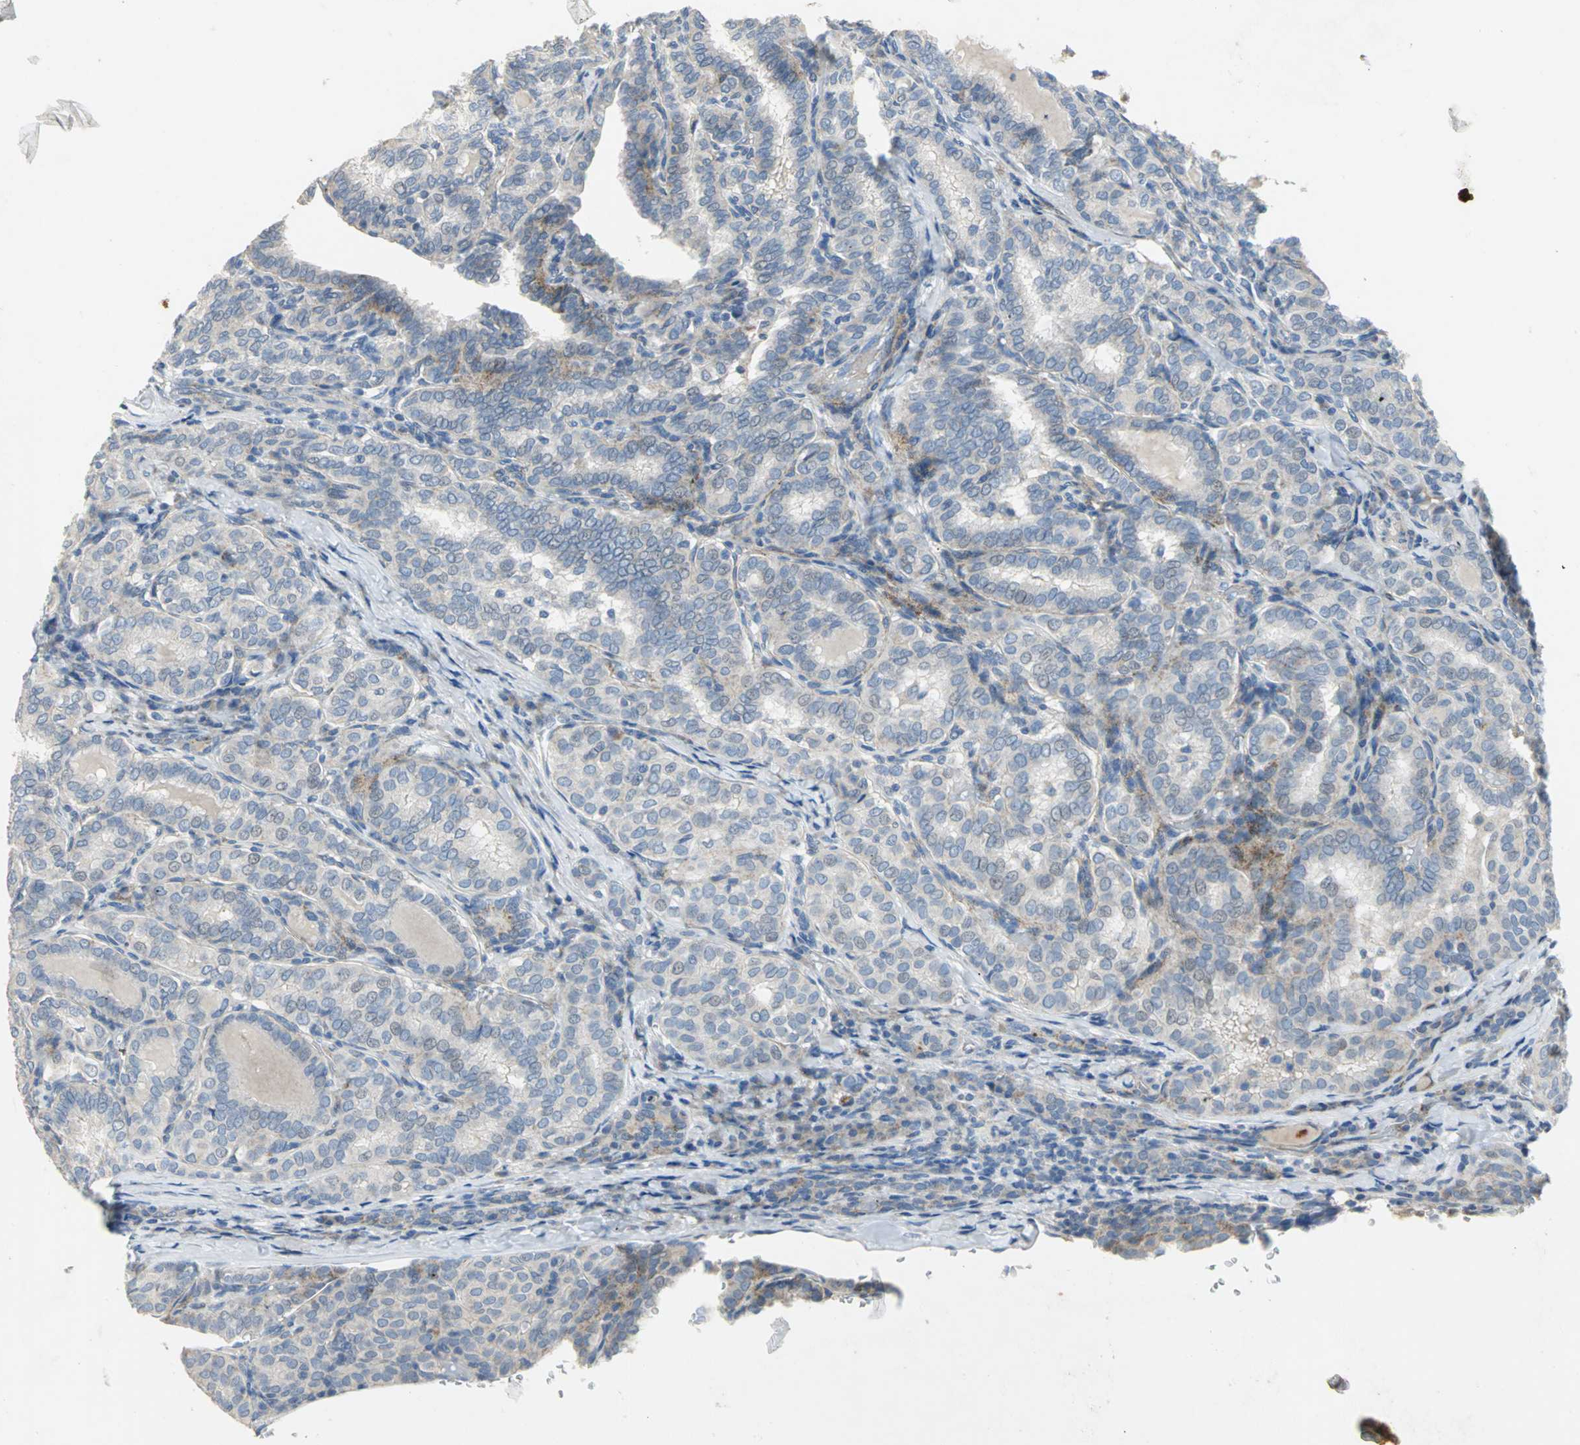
{"staining": {"intensity": "weak", "quantity": "25%-75%", "location": "cytoplasmic/membranous"}, "tissue": "thyroid cancer", "cell_type": "Tumor cells", "image_type": "cancer", "snomed": [{"axis": "morphology", "description": "Normal tissue, NOS"}, {"axis": "morphology", "description": "Papillary adenocarcinoma, NOS"}, {"axis": "topography", "description": "Thyroid gland"}], "caption": "Immunohistochemical staining of thyroid cancer (papillary adenocarcinoma) displays low levels of weak cytoplasmic/membranous protein staining in approximately 25%-75% of tumor cells.", "gene": "SPPL2B", "patient": {"sex": "female", "age": 30}}